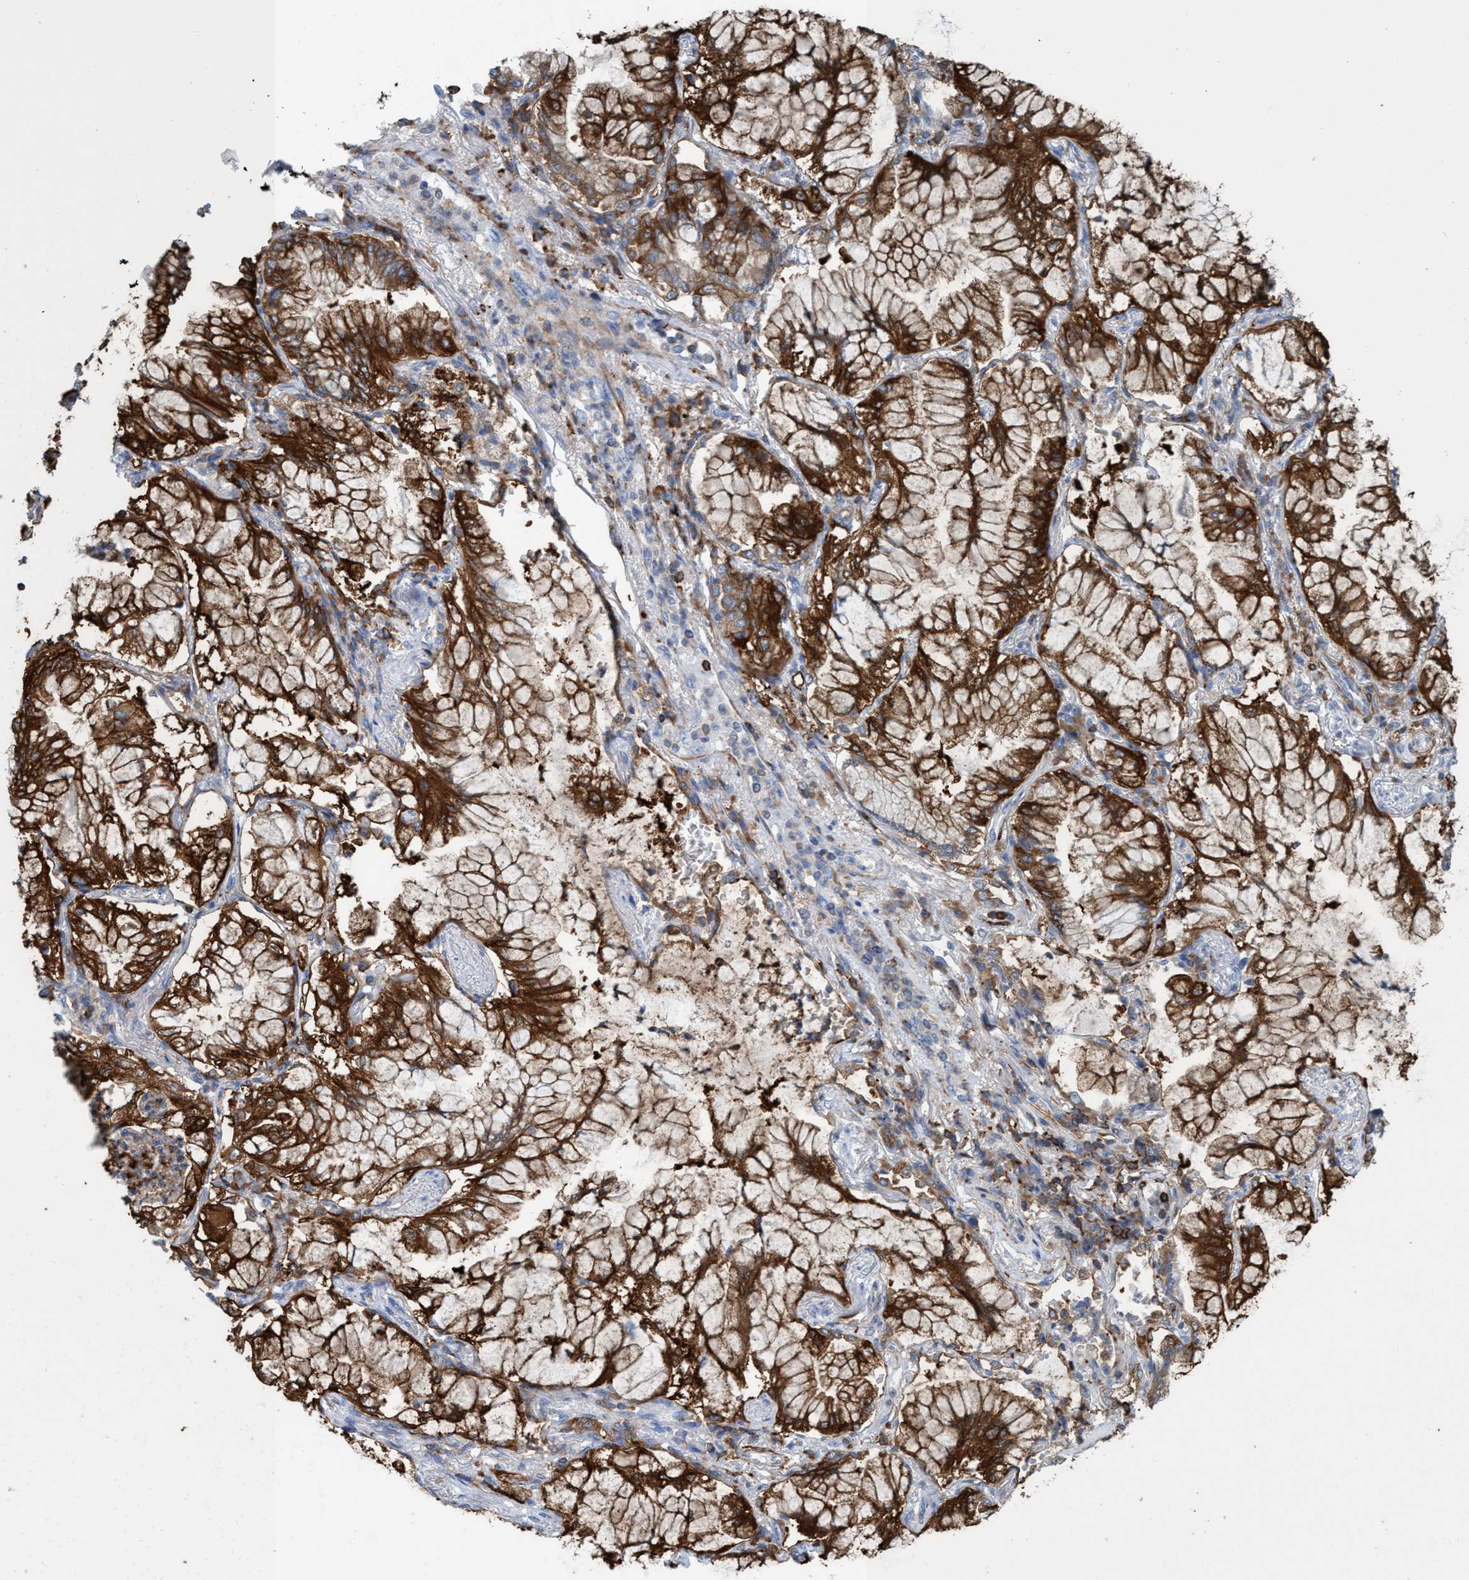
{"staining": {"intensity": "strong", "quantity": ">75%", "location": "cytoplasmic/membranous"}, "tissue": "lung cancer", "cell_type": "Tumor cells", "image_type": "cancer", "snomed": [{"axis": "morphology", "description": "Adenocarcinoma, NOS"}, {"axis": "topography", "description": "Lung"}], "caption": "About >75% of tumor cells in lung adenocarcinoma display strong cytoplasmic/membranous protein staining as visualized by brown immunohistochemical staining.", "gene": "EZR", "patient": {"sex": "female", "age": 70}}